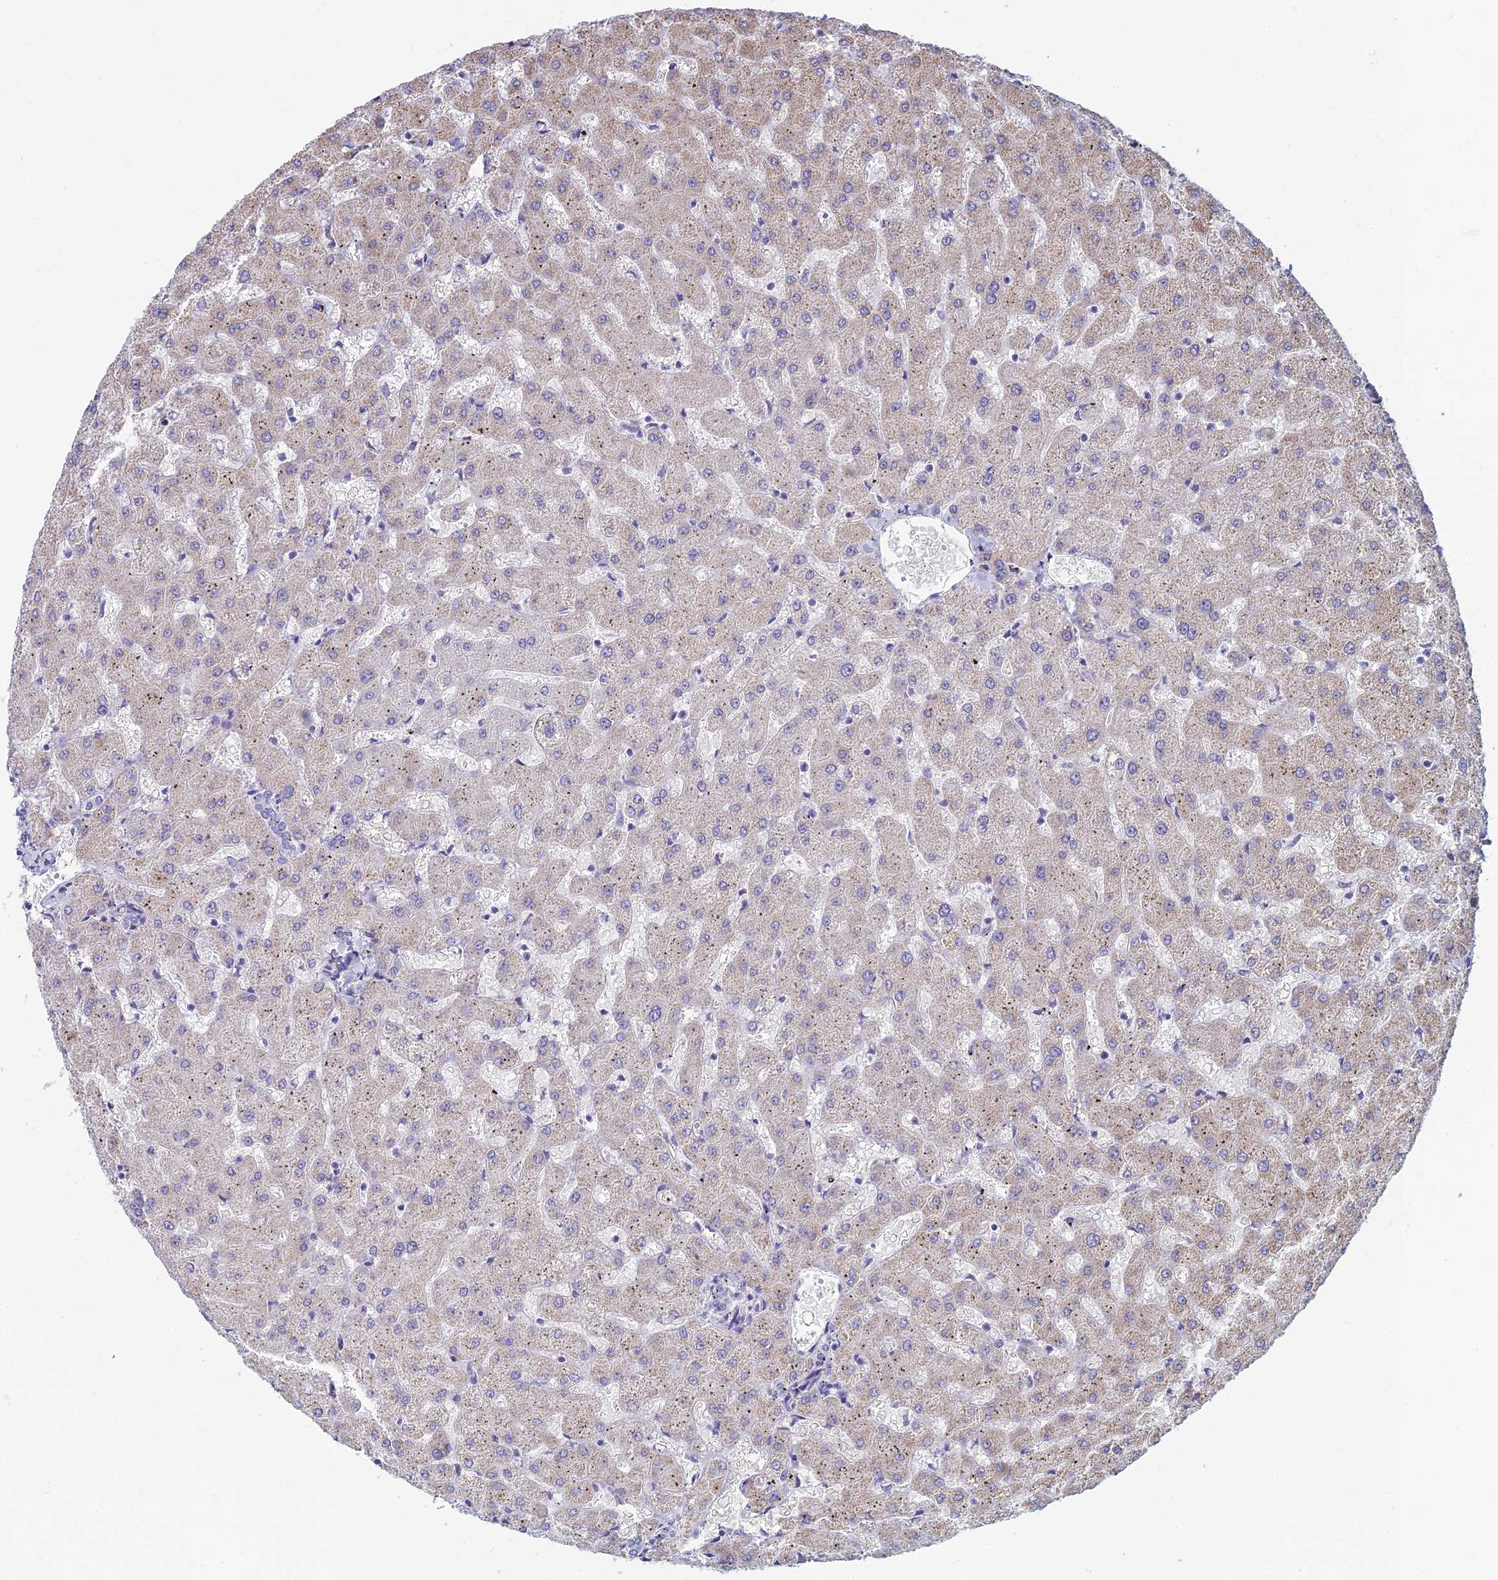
{"staining": {"intensity": "negative", "quantity": "none", "location": "none"}, "tissue": "liver", "cell_type": "Cholangiocytes", "image_type": "normal", "snomed": [{"axis": "morphology", "description": "Normal tissue, NOS"}, {"axis": "topography", "description": "Liver"}], "caption": "The immunohistochemistry (IHC) histopathology image has no significant expression in cholangiocytes of liver.", "gene": "NEURL1", "patient": {"sex": "female", "age": 63}}